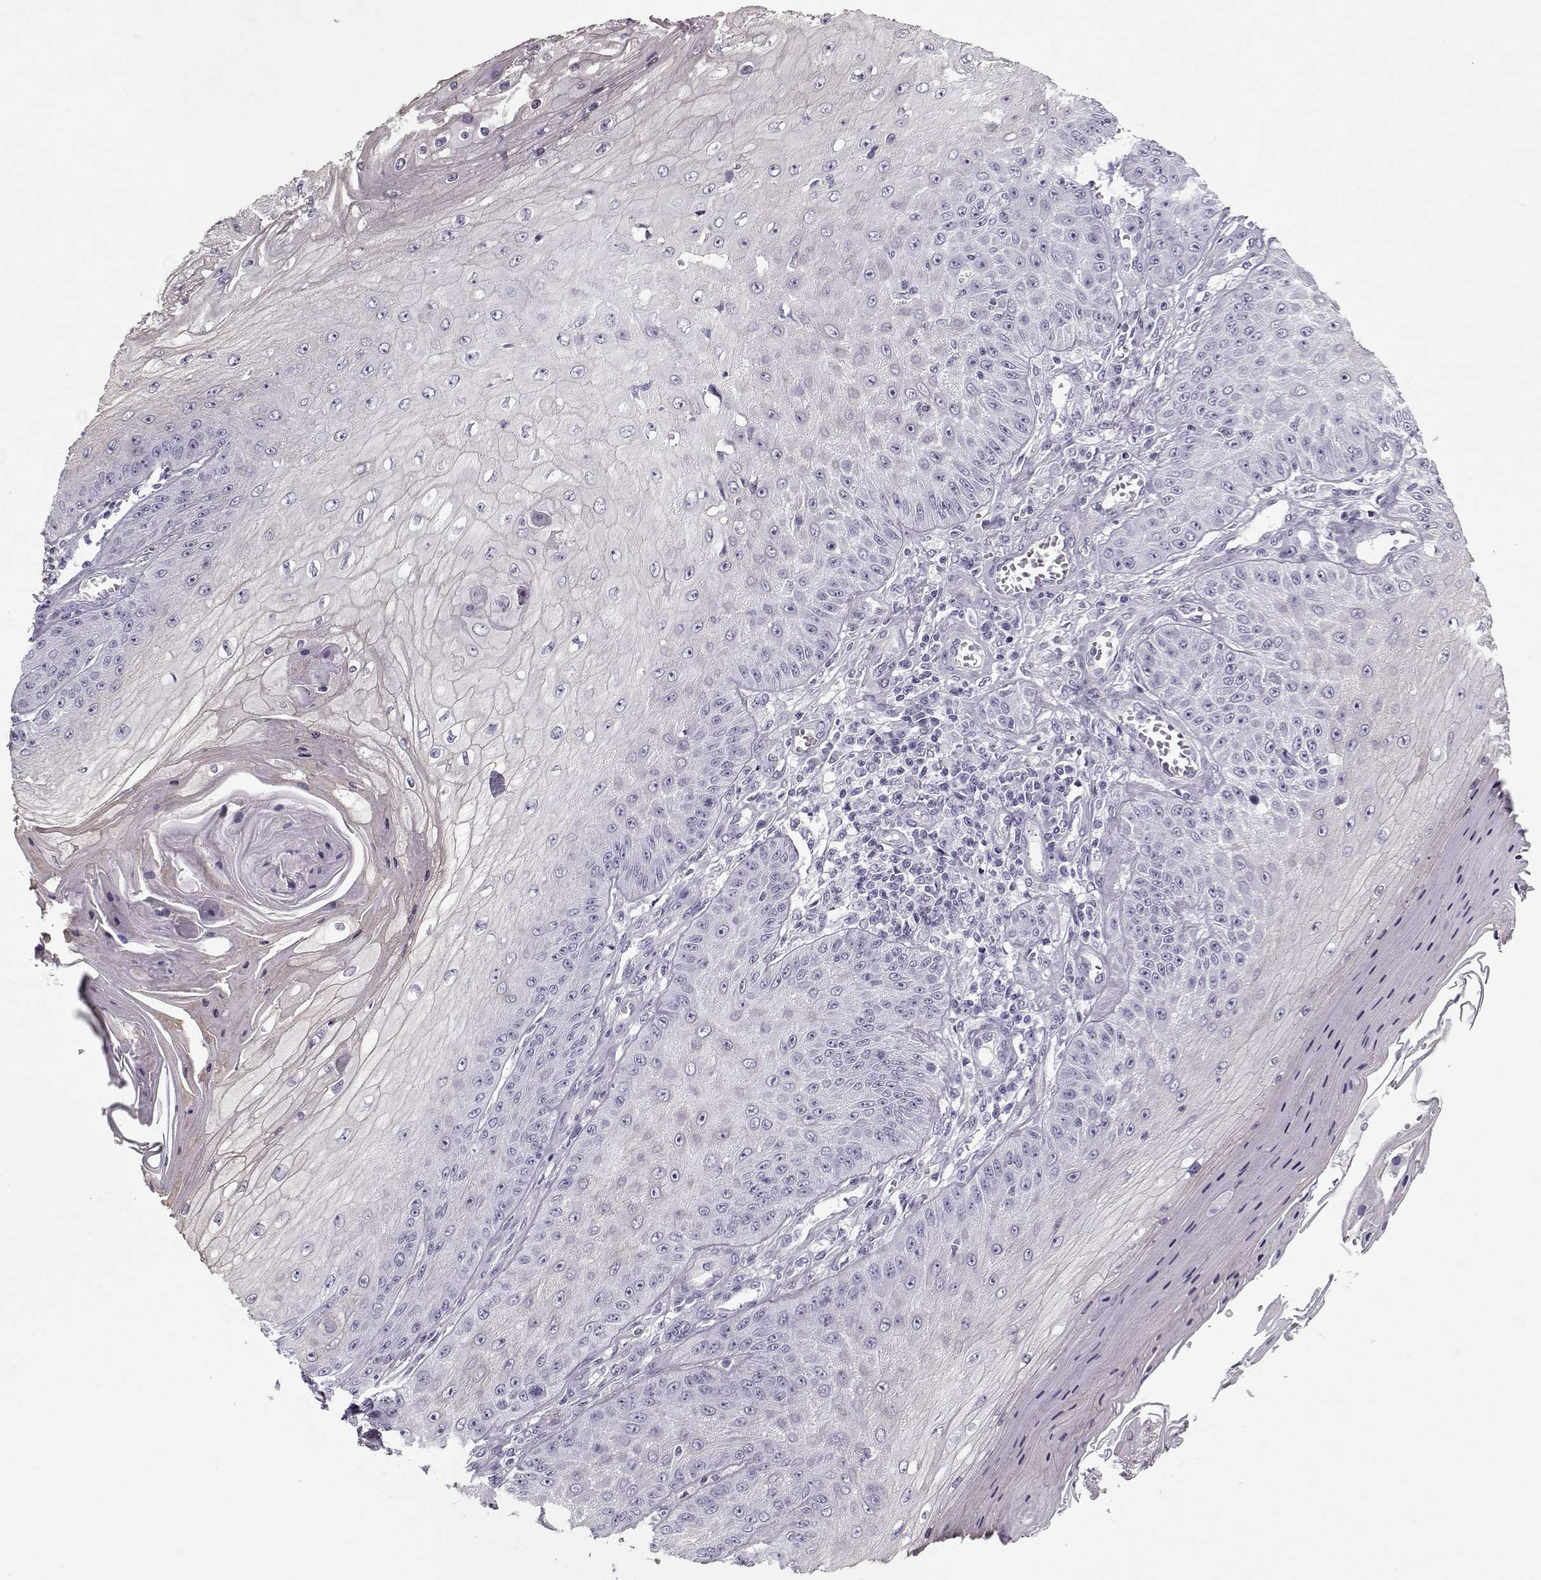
{"staining": {"intensity": "negative", "quantity": "none", "location": "none"}, "tissue": "skin cancer", "cell_type": "Tumor cells", "image_type": "cancer", "snomed": [{"axis": "morphology", "description": "Squamous cell carcinoma, NOS"}, {"axis": "topography", "description": "Skin"}], "caption": "A photomicrograph of human squamous cell carcinoma (skin) is negative for staining in tumor cells.", "gene": "CCDC136", "patient": {"sex": "male", "age": 70}}